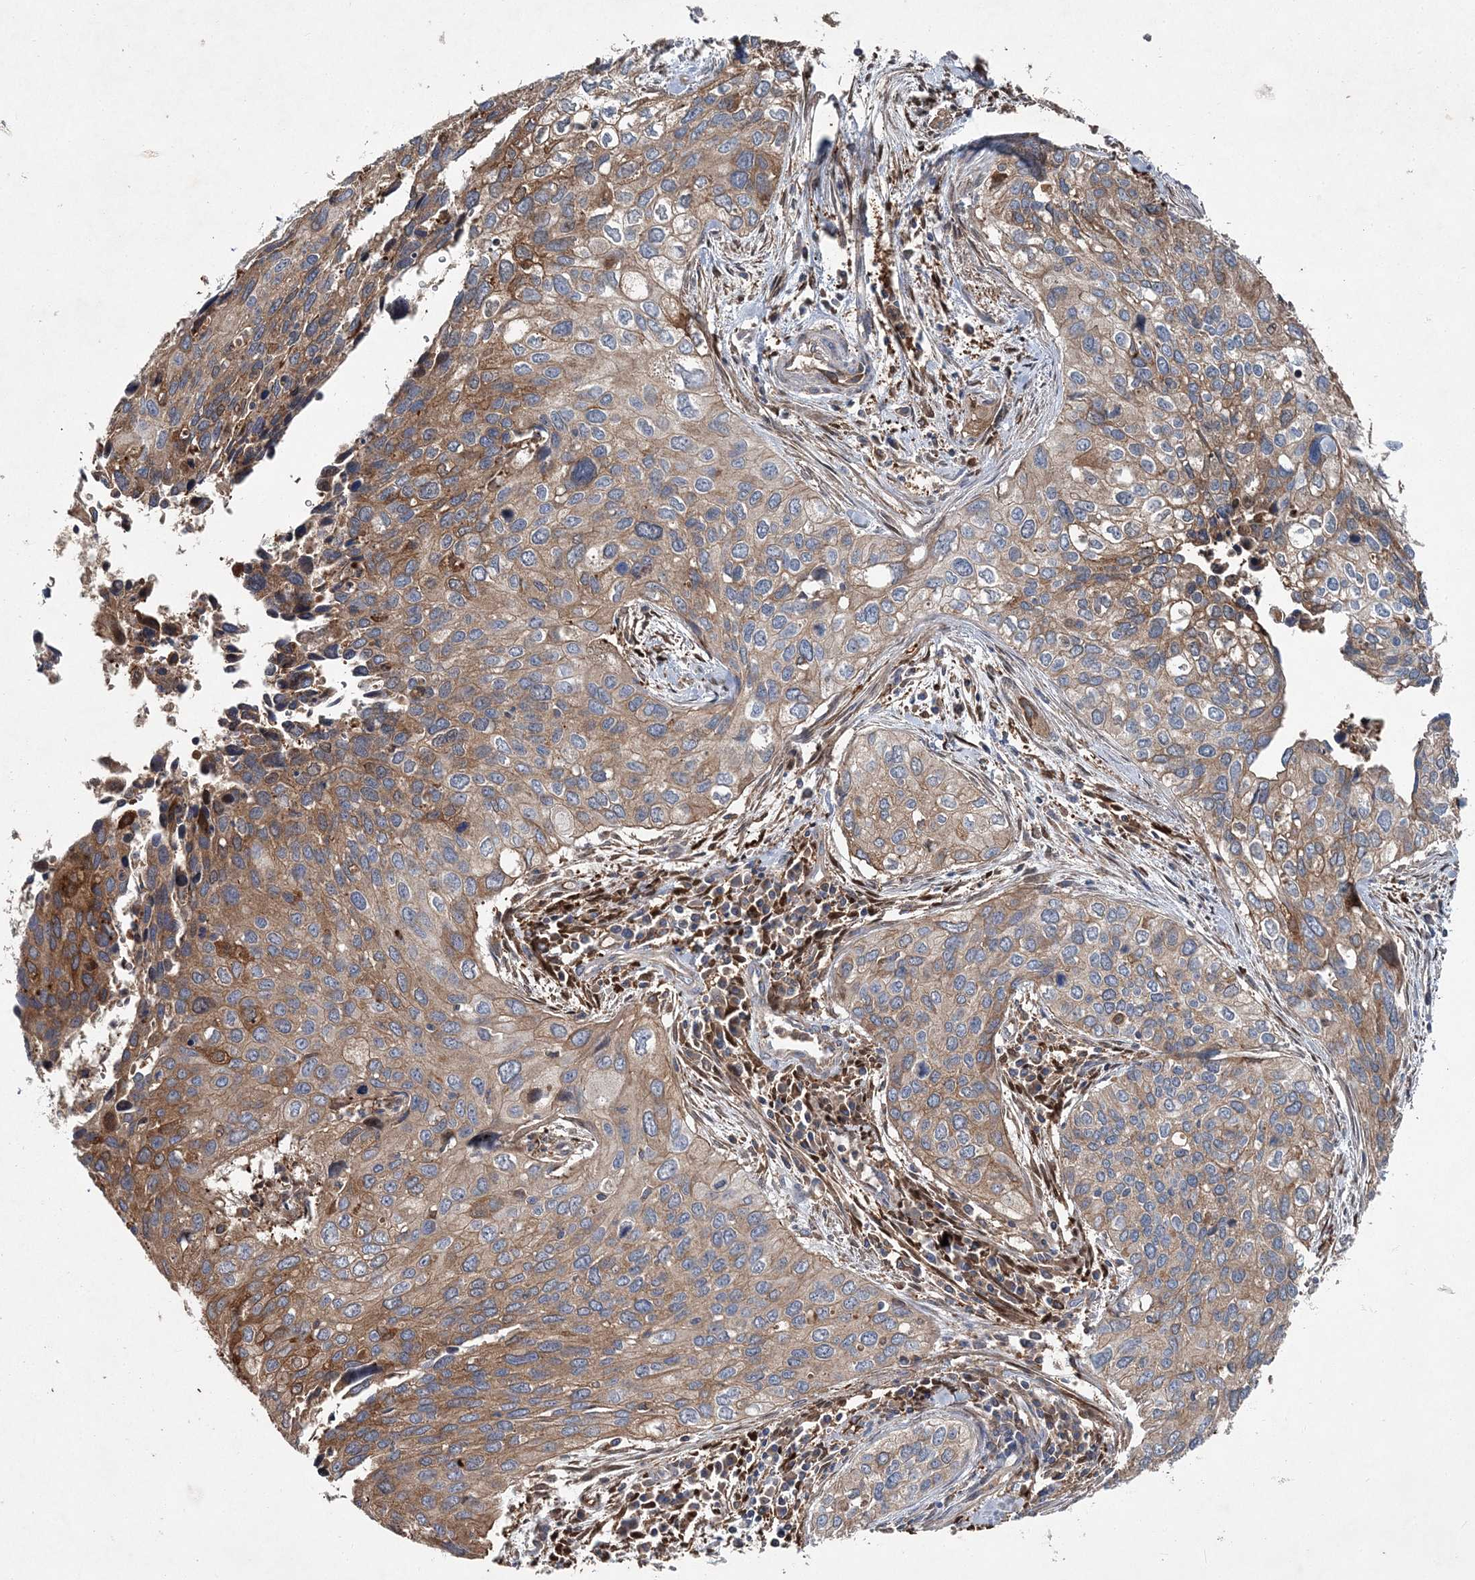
{"staining": {"intensity": "moderate", "quantity": ">75%", "location": "cytoplasmic/membranous"}, "tissue": "cervical cancer", "cell_type": "Tumor cells", "image_type": "cancer", "snomed": [{"axis": "morphology", "description": "Squamous cell carcinoma, NOS"}, {"axis": "topography", "description": "Cervix"}], "caption": "IHC (DAB (3,3'-diaminobenzidine)) staining of human squamous cell carcinoma (cervical) exhibits moderate cytoplasmic/membranous protein staining in approximately >75% of tumor cells.", "gene": "SPOPL", "patient": {"sex": "female", "age": 55}}